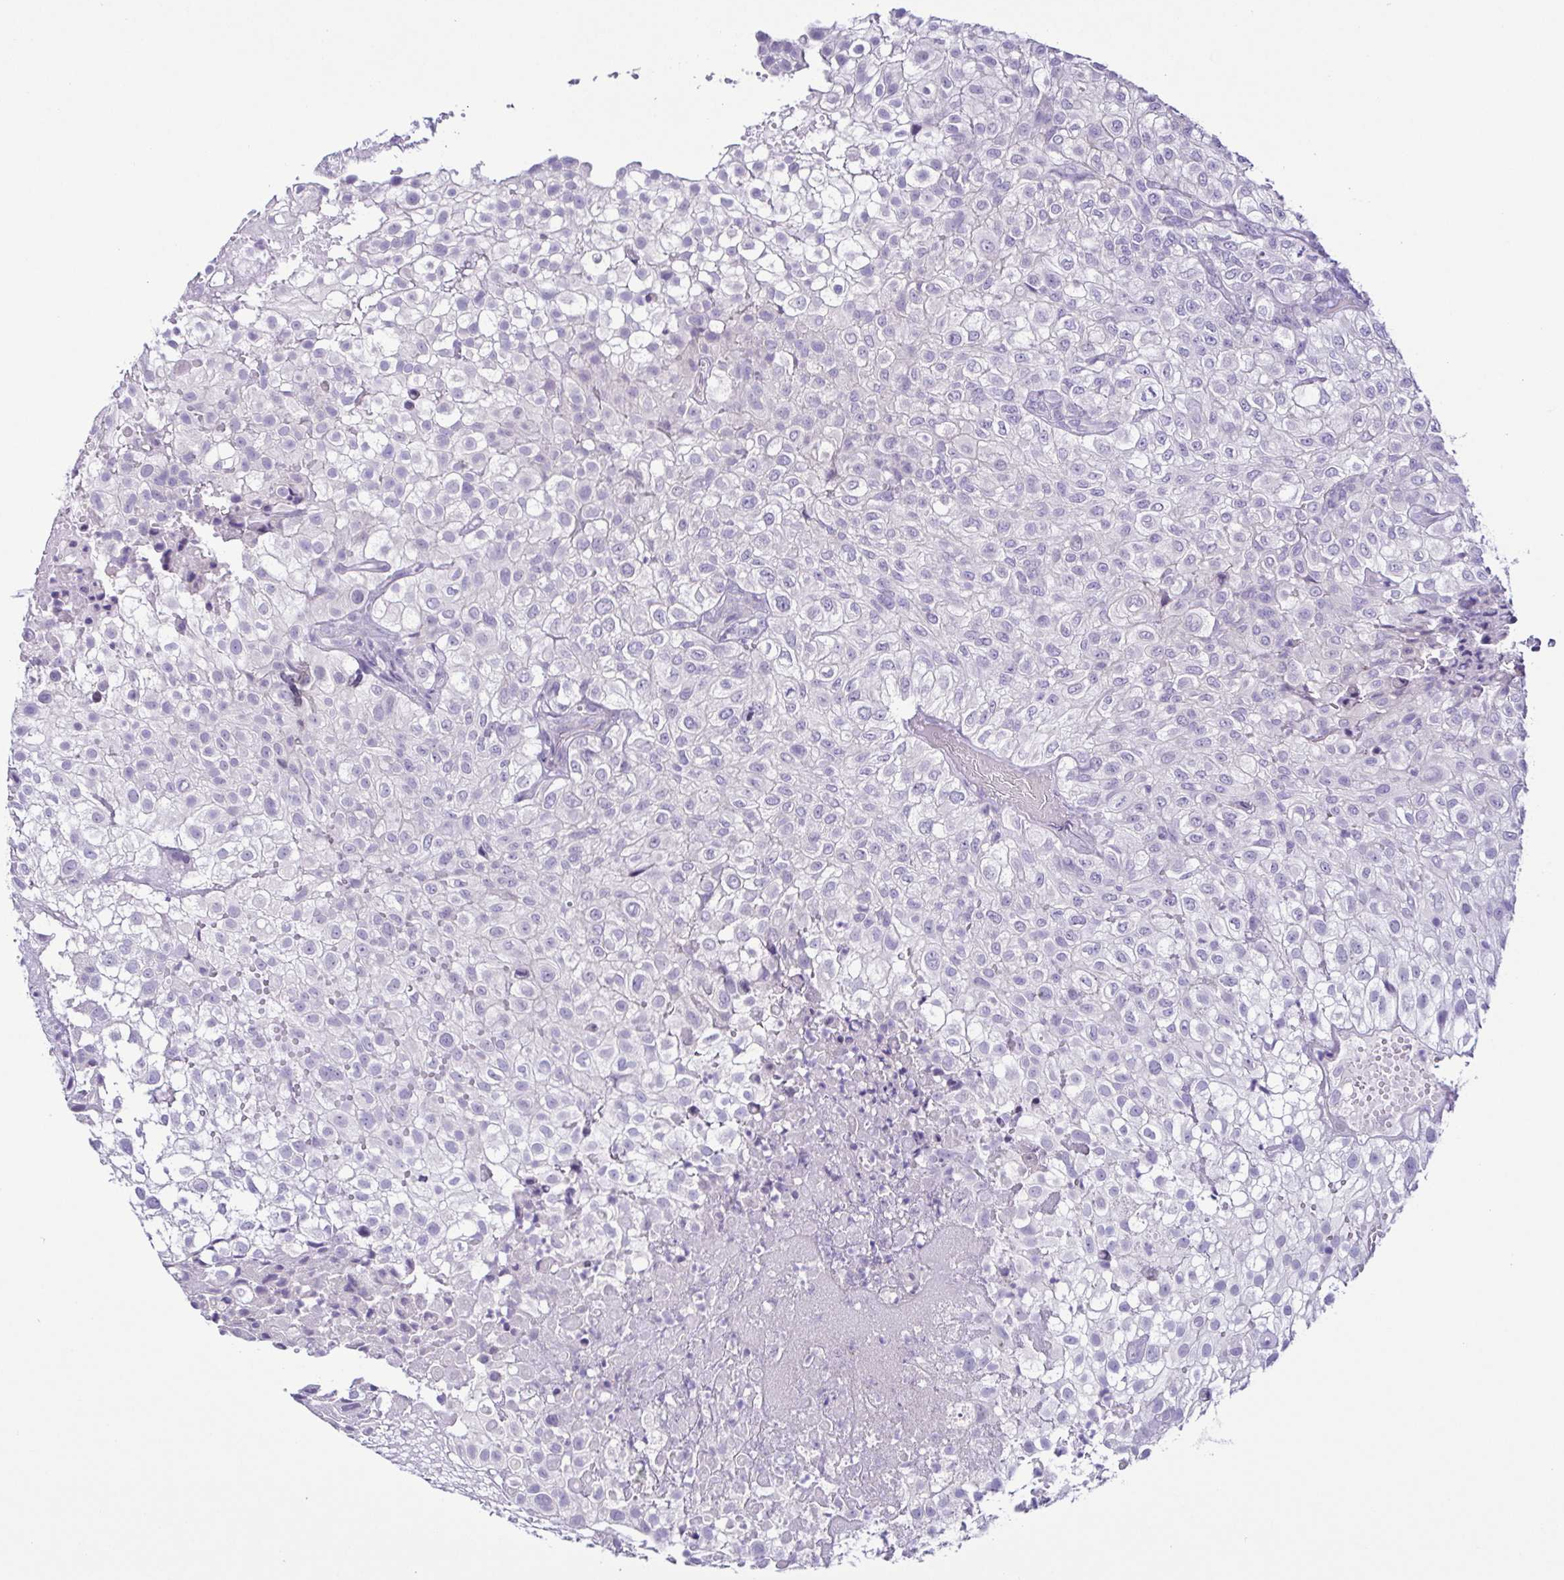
{"staining": {"intensity": "negative", "quantity": "none", "location": "none"}, "tissue": "urothelial cancer", "cell_type": "Tumor cells", "image_type": "cancer", "snomed": [{"axis": "morphology", "description": "Urothelial carcinoma, High grade"}, {"axis": "topography", "description": "Urinary bladder"}], "caption": "Human urothelial cancer stained for a protein using immunohistochemistry (IHC) demonstrates no positivity in tumor cells.", "gene": "TERT", "patient": {"sex": "male", "age": 56}}